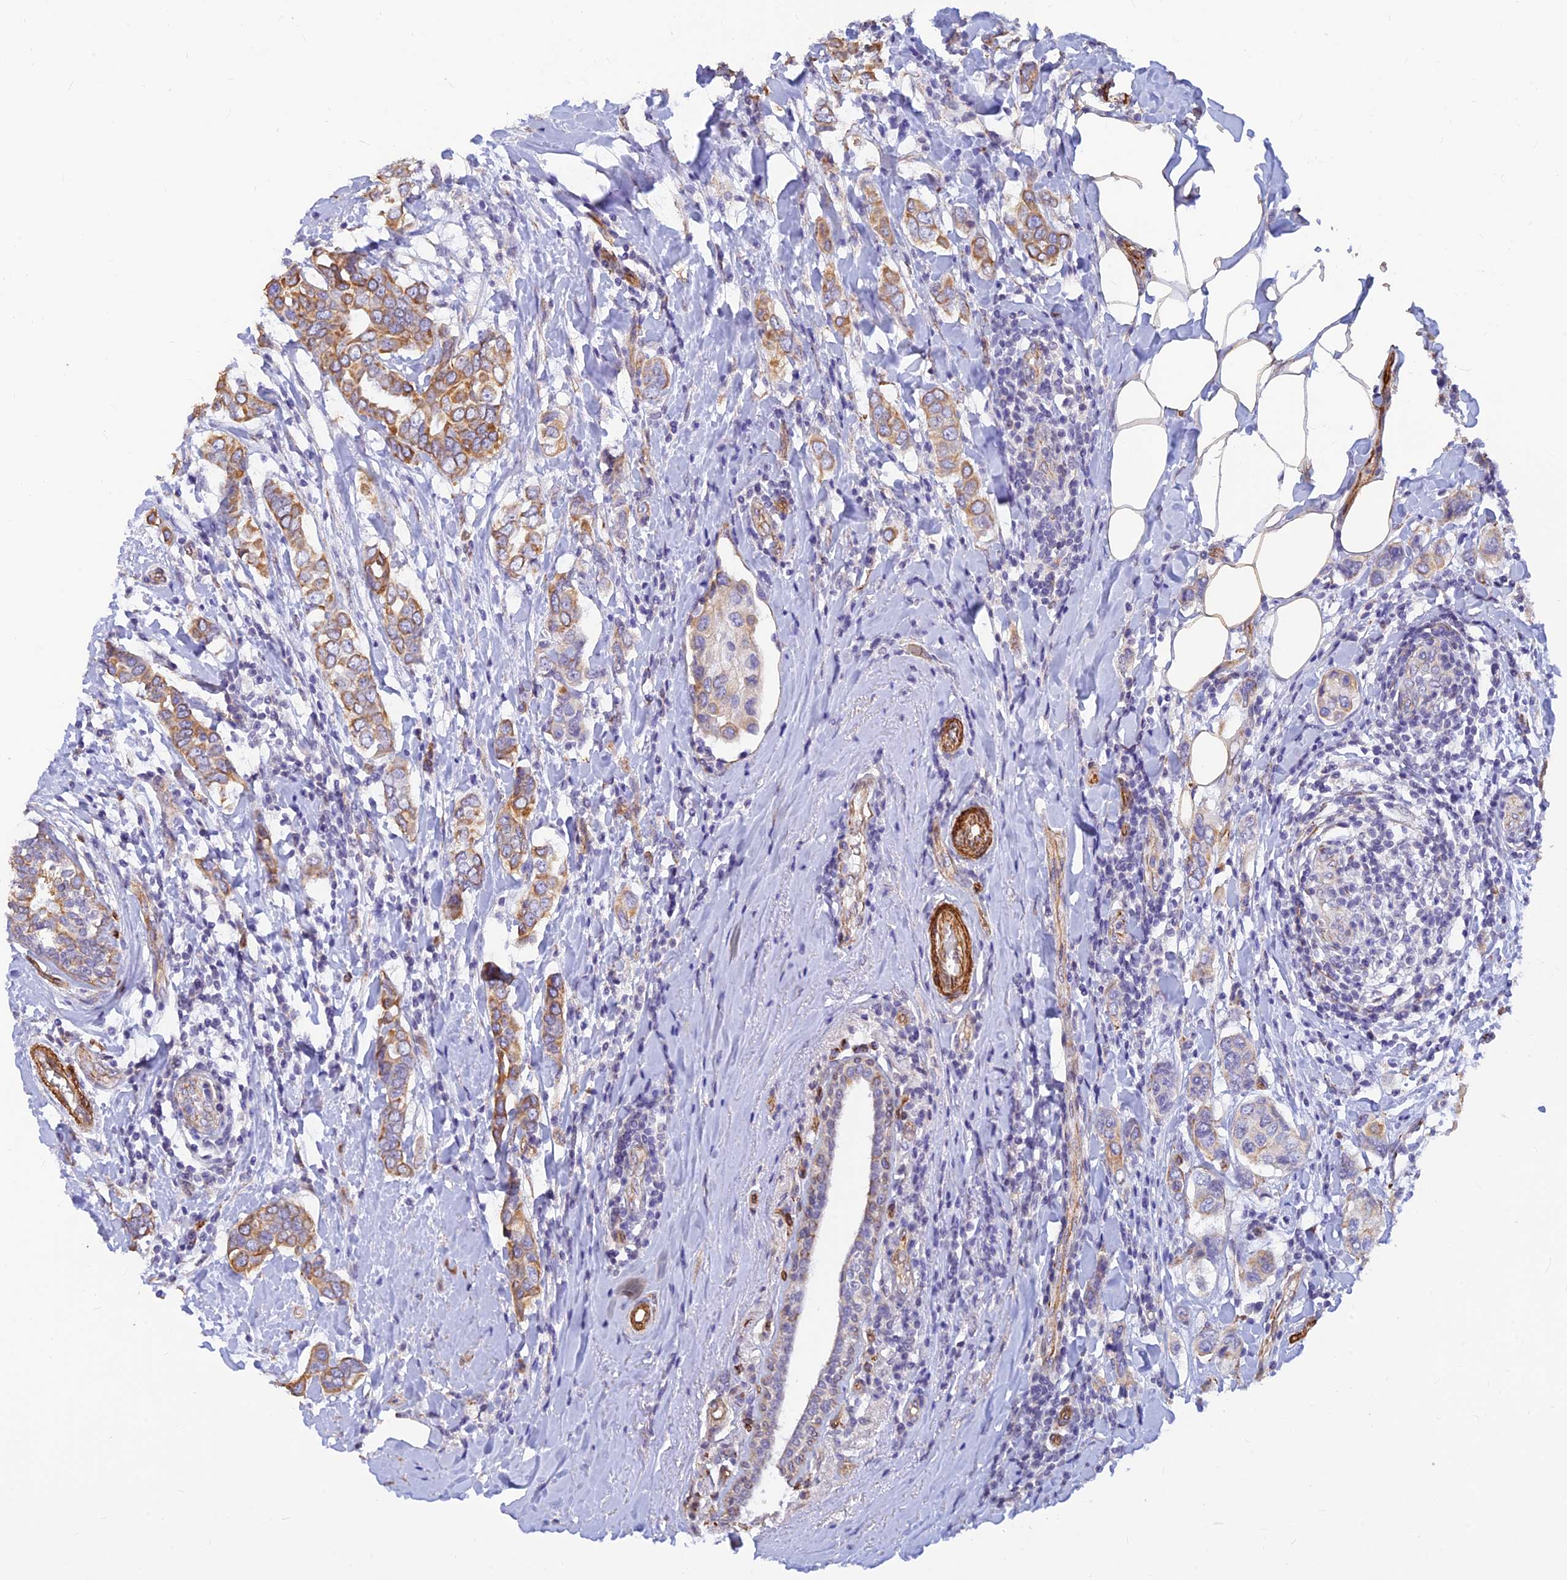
{"staining": {"intensity": "moderate", "quantity": ">75%", "location": "cytoplasmic/membranous"}, "tissue": "breast cancer", "cell_type": "Tumor cells", "image_type": "cancer", "snomed": [{"axis": "morphology", "description": "Lobular carcinoma"}, {"axis": "topography", "description": "Breast"}], "caption": "The histopathology image displays a brown stain indicating the presence of a protein in the cytoplasmic/membranous of tumor cells in lobular carcinoma (breast).", "gene": "ALDH1L2", "patient": {"sex": "female", "age": 51}}